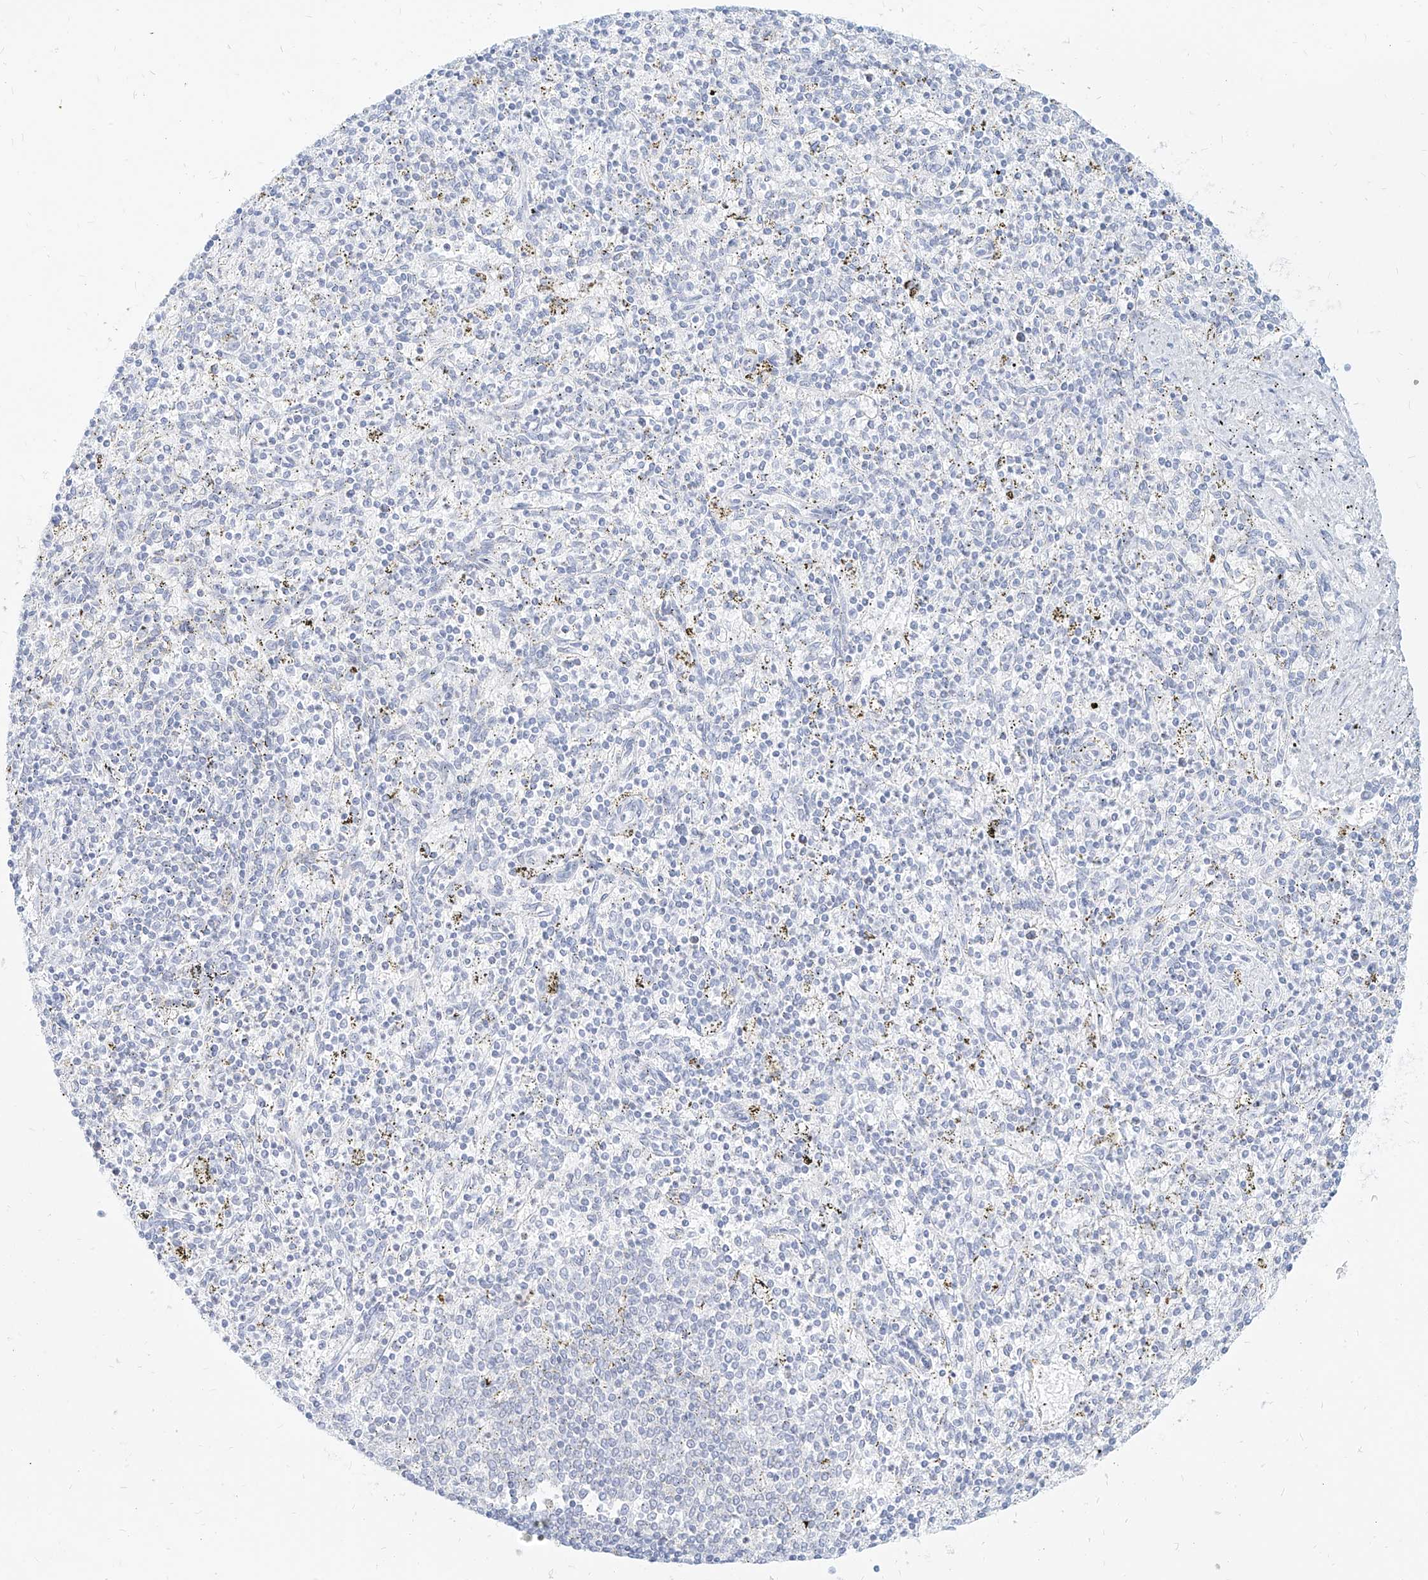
{"staining": {"intensity": "negative", "quantity": "none", "location": "none"}, "tissue": "spleen", "cell_type": "Cells in red pulp", "image_type": "normal", "snomed": [{"axis": "morphology", "description": "Normal tissue, NOS"}, {"axis": "topography", "description": "Spleen"}], "caption": "An image of spleen stained for a protein reveals no brown staining in cells in red pulp. (DAB immunohistochemistry visualized using brightfield microscopy, high magnification).", "gene": "ITPKB", "patient": {"sex": "male", "age": 72}}